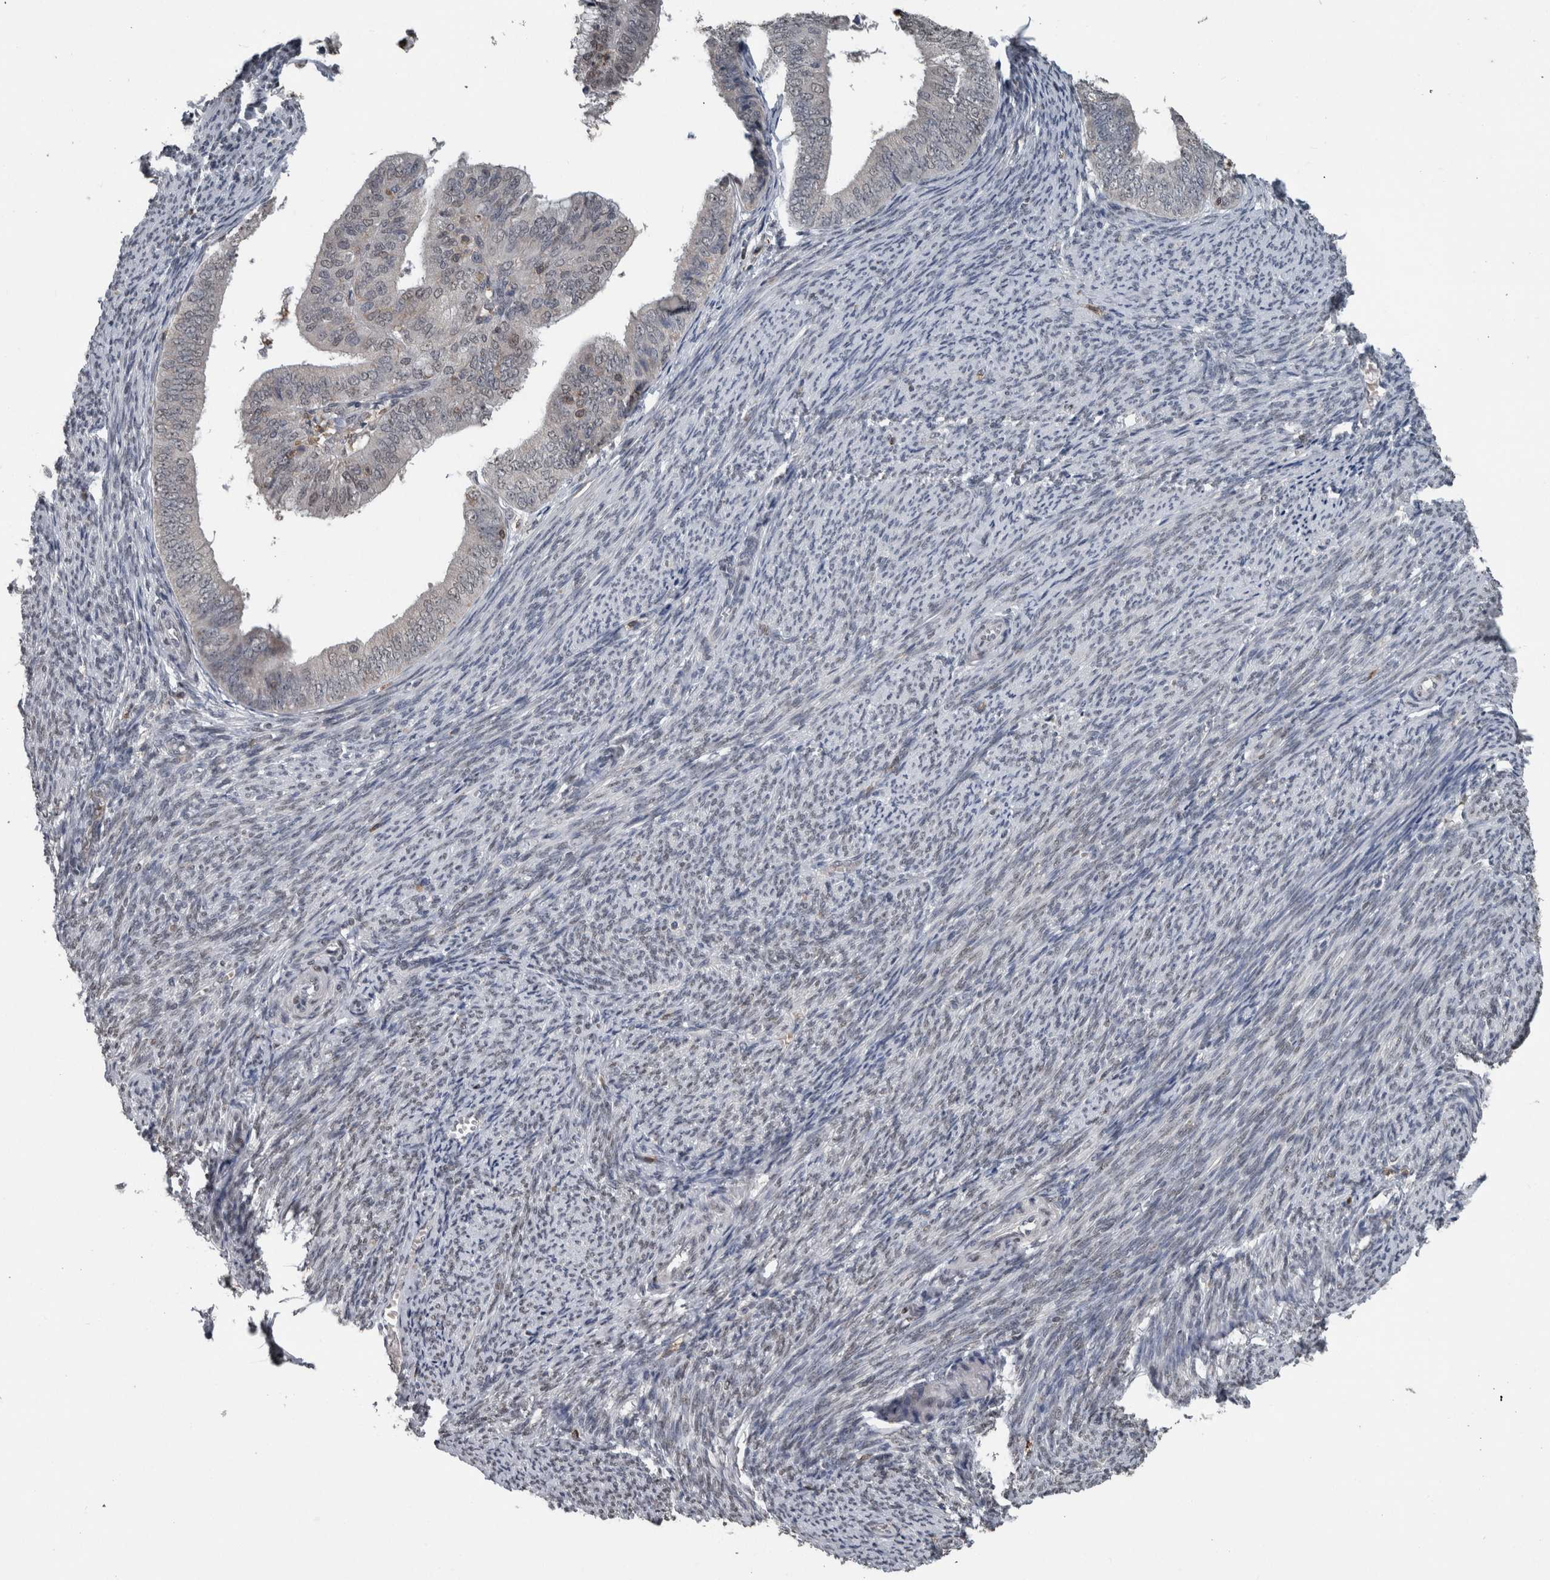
{"staining": {"intensity": "negative", "quantity": "none", "location": "none"}, "tissue": "endometrial cancer", "cell_type": "Tumor cells", "image_type": "cancer", "snomed": [{"axis": "morphology", "description": "Adenocarcinoma, NOS"}, {"axis": "topography", "description": "Endometrium"}], "caption": "This photomicrograph is of adenocarcinoma (endometrial) stained with IHC to label a protein in brown with the nuclei are counter-stained blue. There is no positivity in tumor cells.", "gene": "MAFF", "patient": {"sex": "female", "age": 63}}